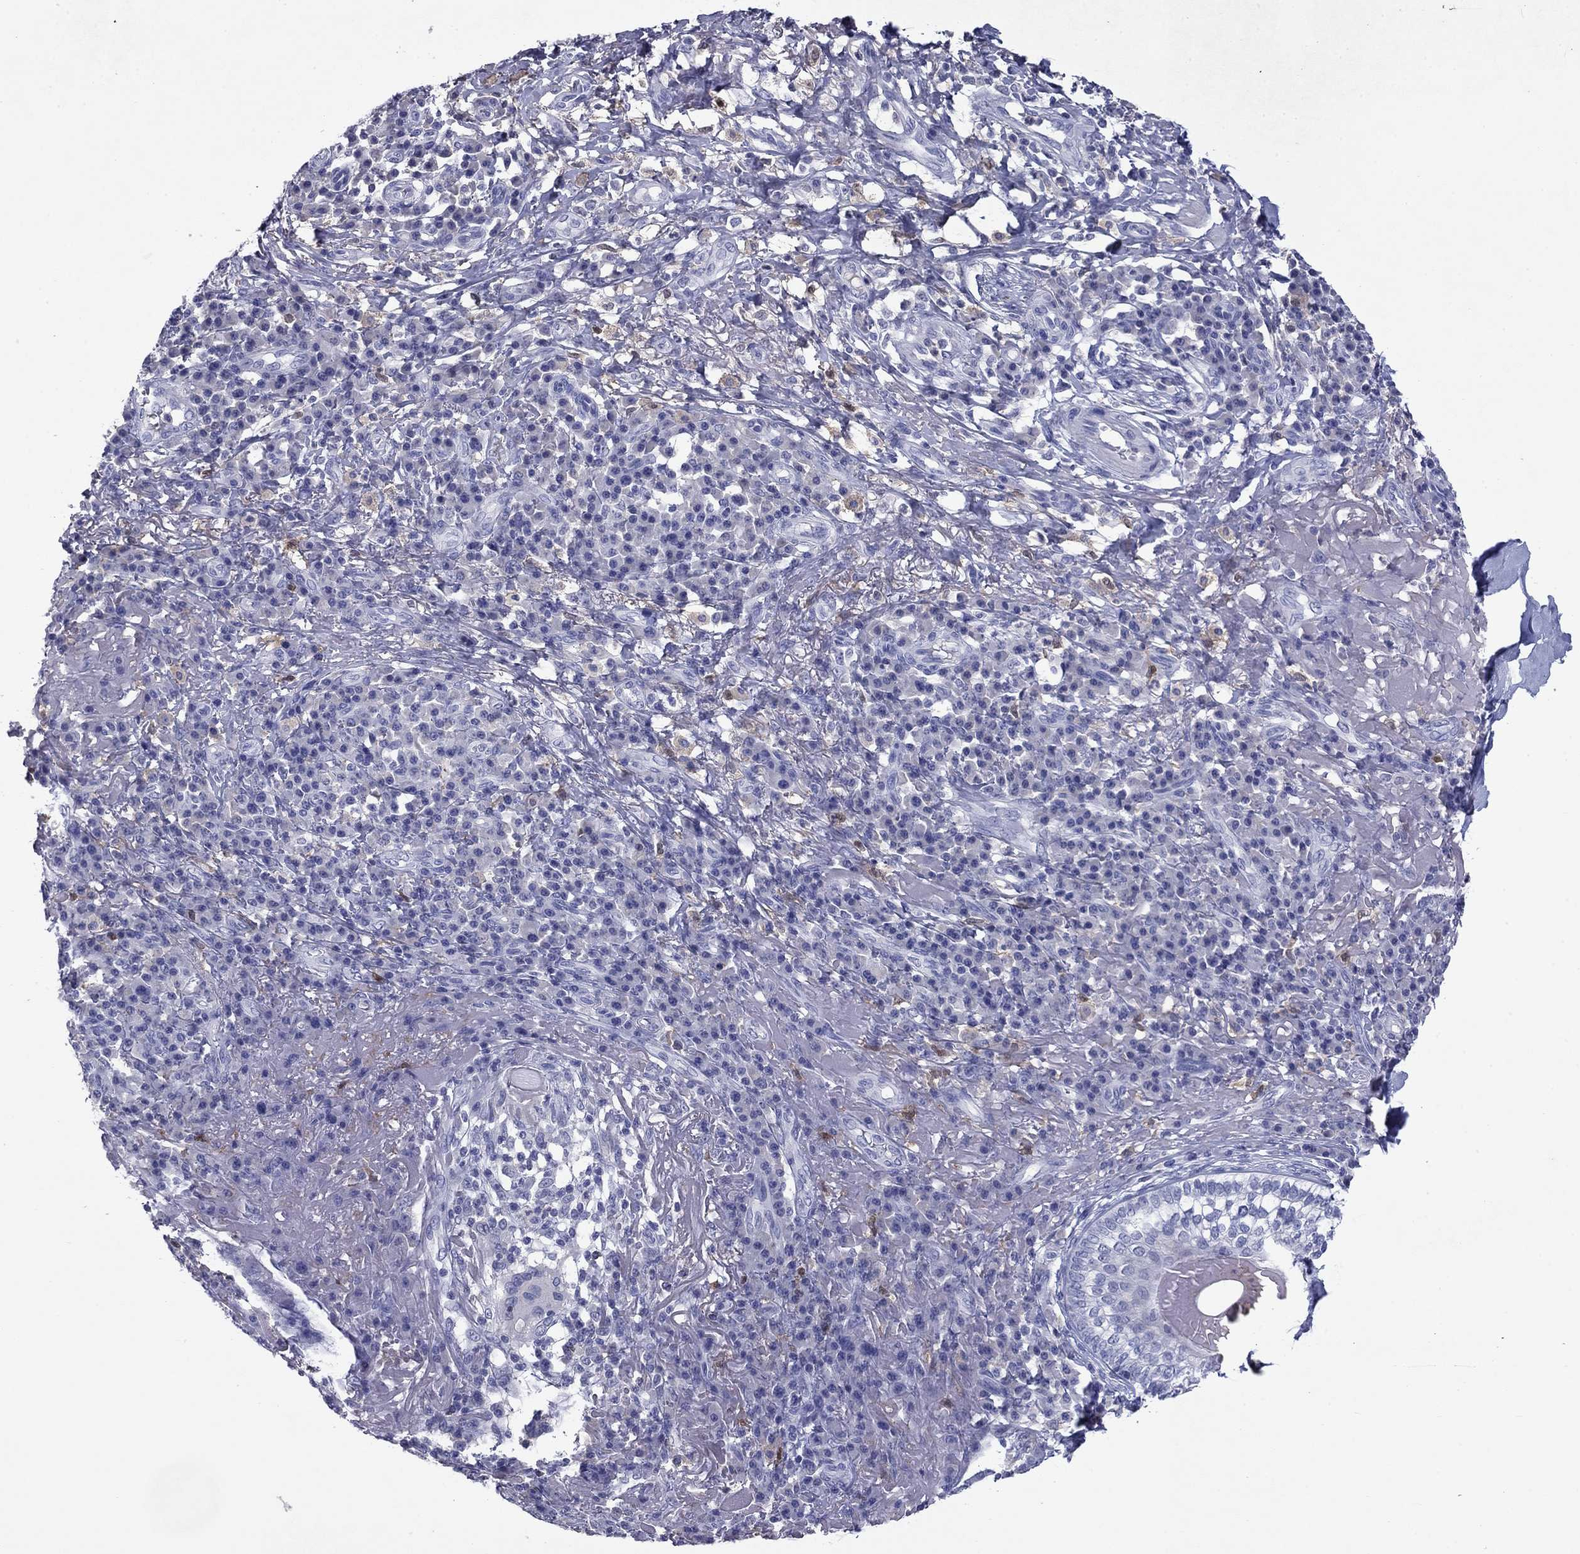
{"staining": {"intensity": "negative", "quantity": "none", "location": "none"}, "tissue": "skin cancer", "cell_type": "Tumor cells", "image_type": "cancer", "snomed": [{"axis": "morphology", "description": "Squamous cell carcinoma, NOS"}, {"axis": "topography", "description": "Skin"}], "caption": "The IHC image has no significant positivity in tumor cells of skin cancer (squamous cell carcinoma) tissue.", "gene": "CFAP119", "patient": {"sex": "male", "age": 92}}